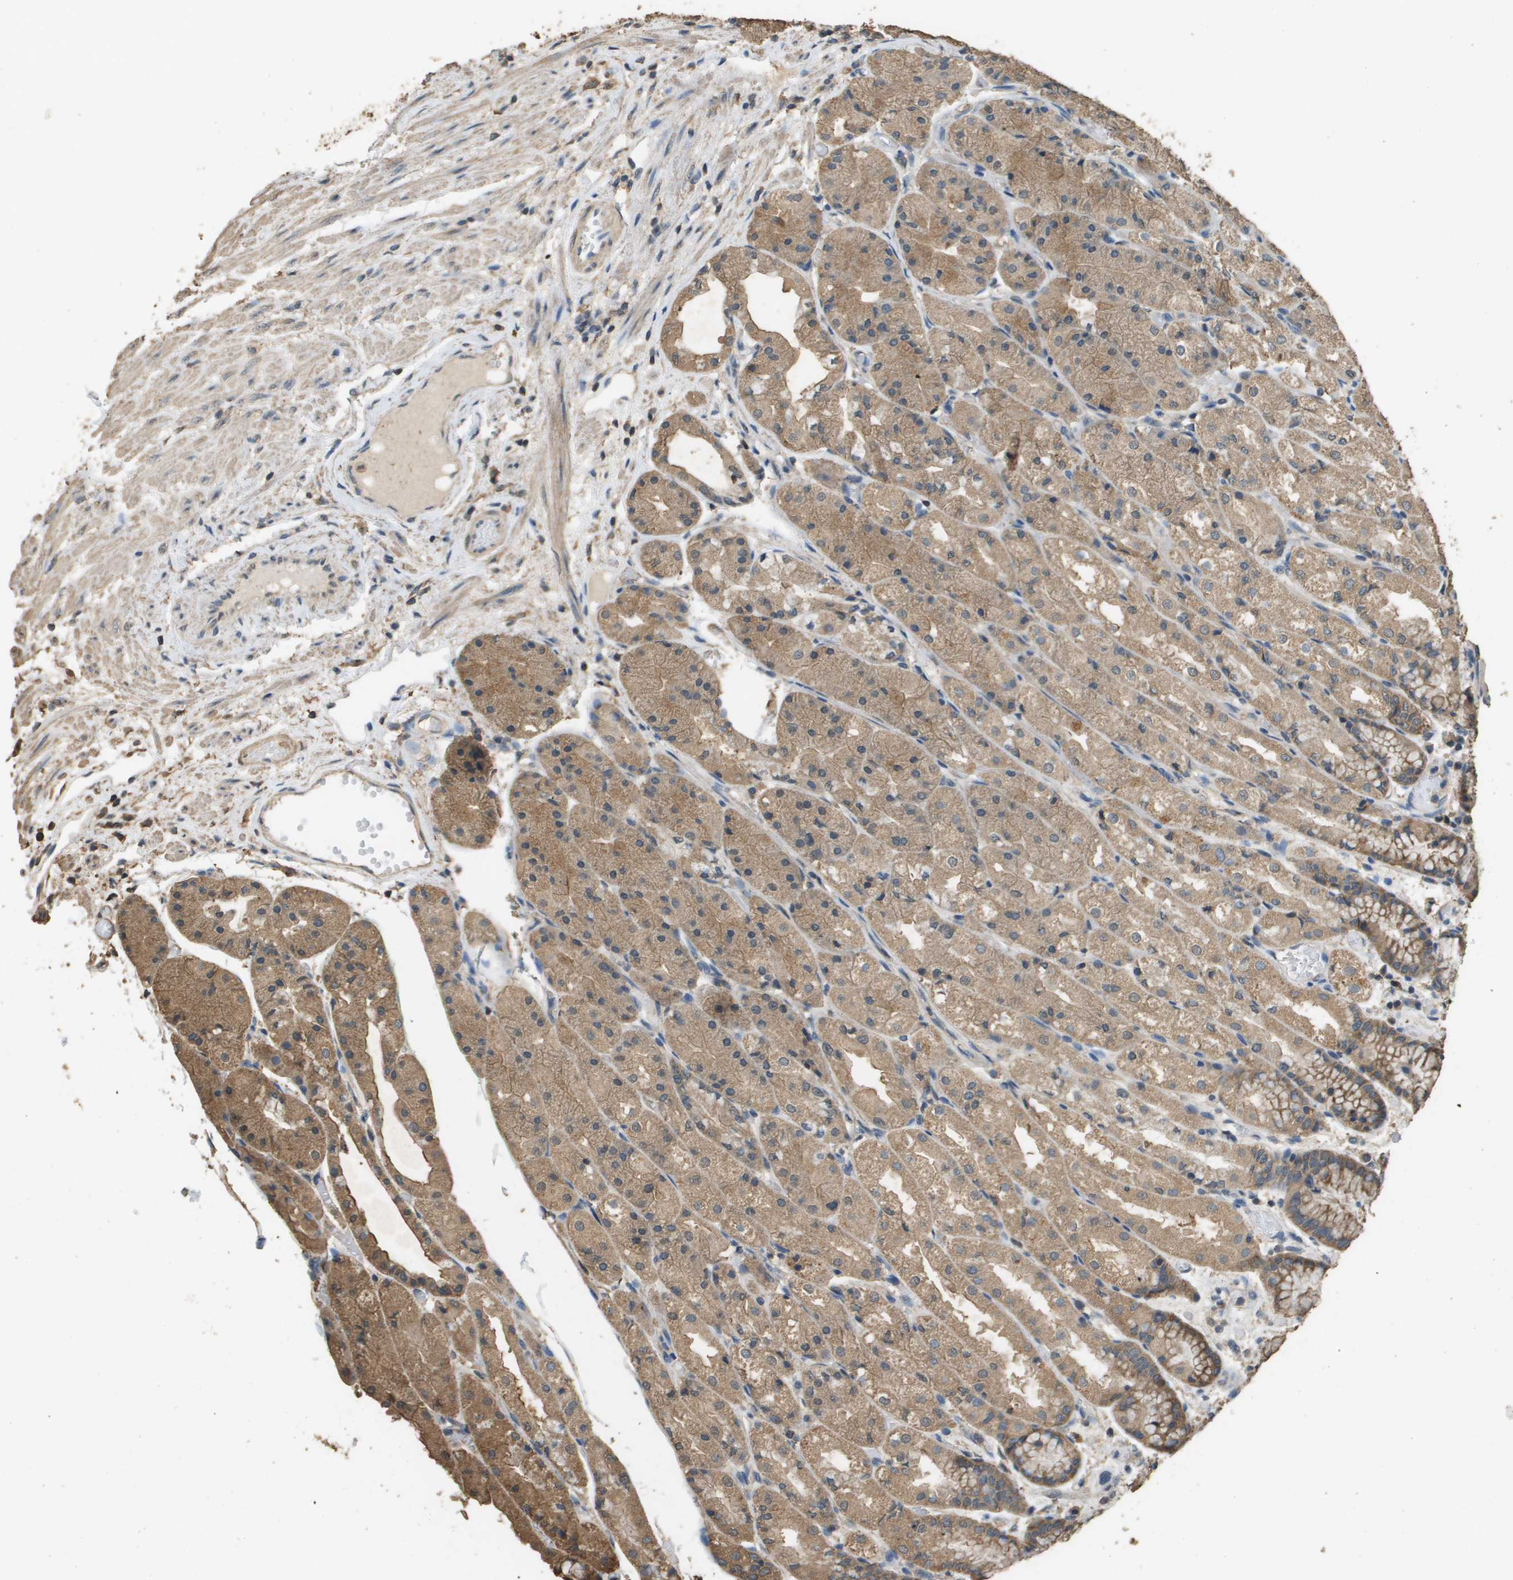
{"staining": {"intensity": "moderate", "quantity": ">75%", "location": "cytoplasmic/membranous"}, "tissue": "stomach", "cell_type": "Glandular cells", "image_type": "normal", "snomed": [{"axis": "morphology", "description": "Normal tissue, NOS"}, {"axis": "topography", "description": "Stomach, upper"}], "caption": "About >75% of glandular cells in benign stomach exhibit moderate cytoplasmic/membranous protein positivity as visualized by brown immunohistochemical staining.", "gene": "MS4A7", "patient": {"sex": "male", "age": 72}}